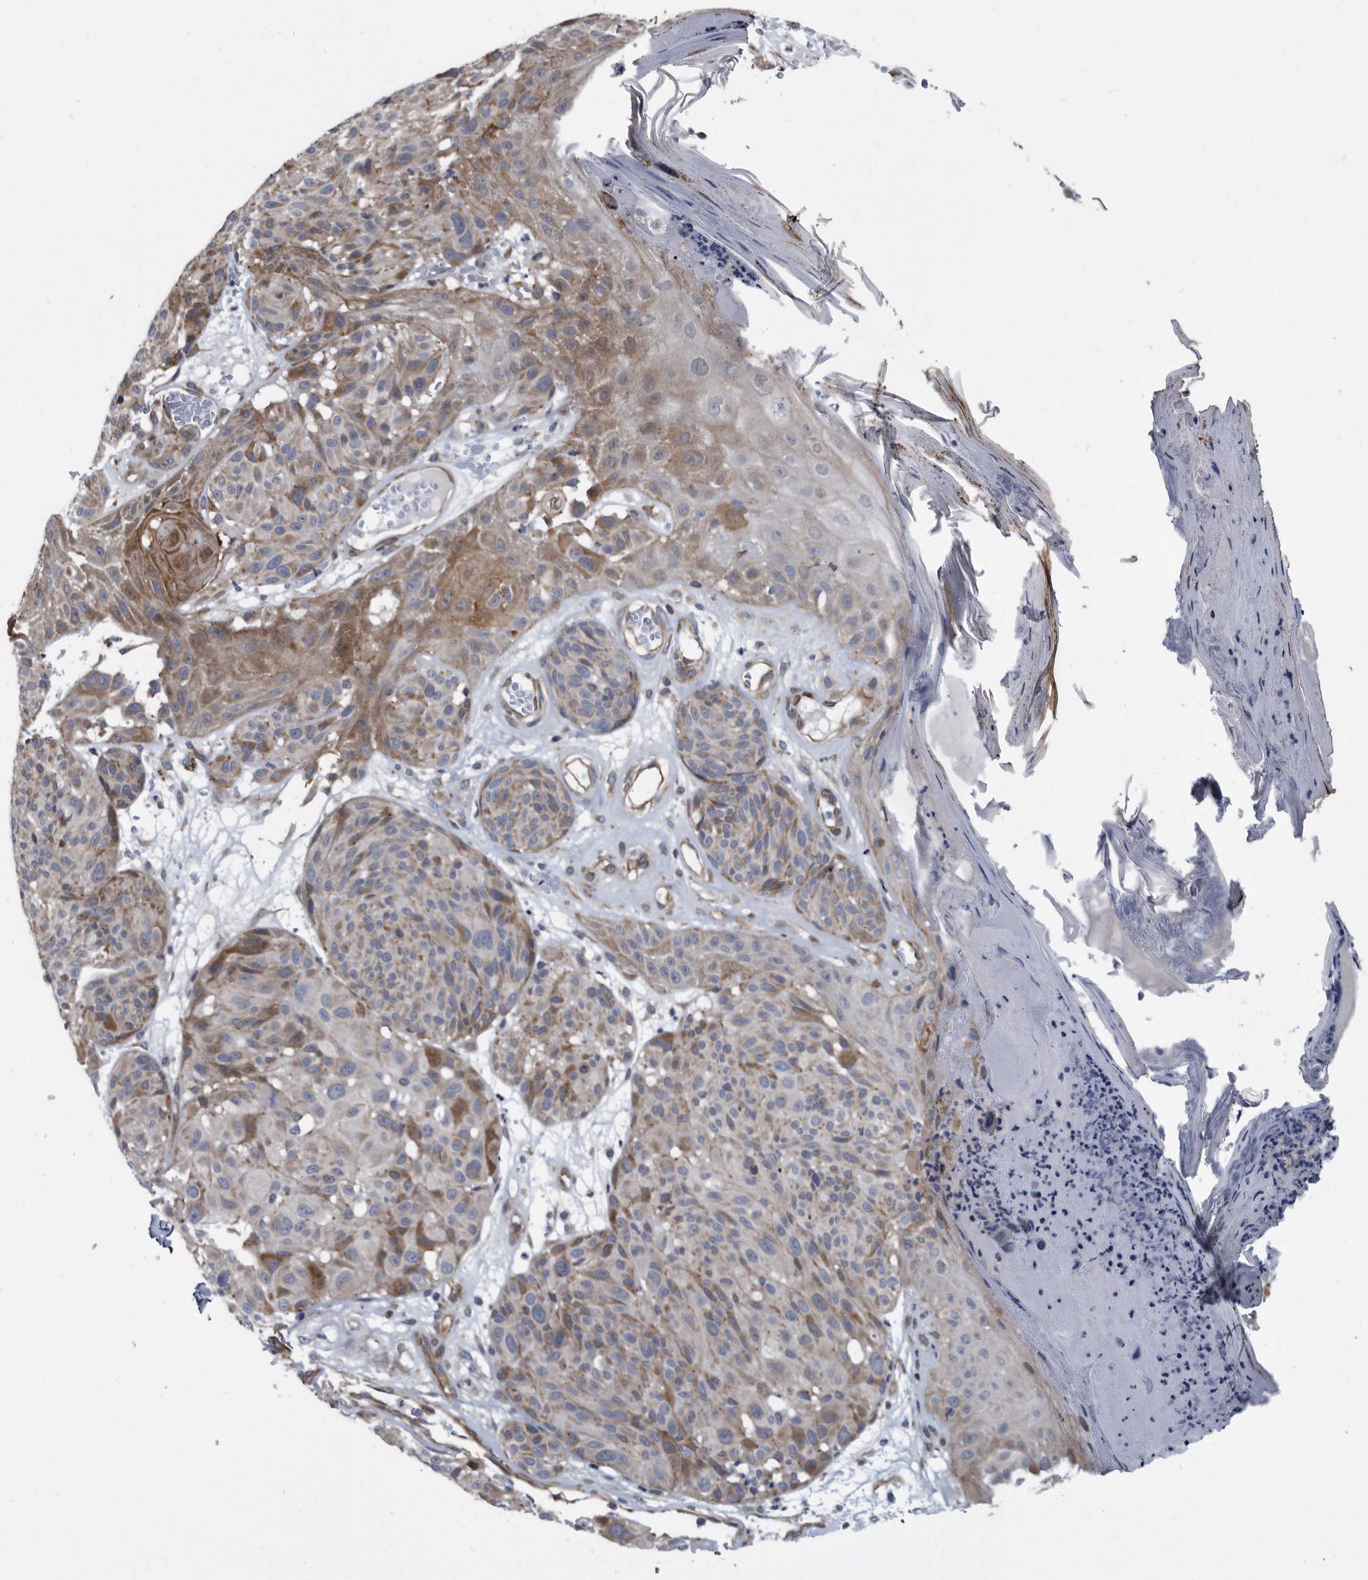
{"staining": {"intensity": "negative", "quantity": "none", "location": "none"}, "tissue": "melanoma", "cell_type": "Tumor cells", "image_type": "cancer", "snomed": [{"axis": "morphology", "description": "Malignant melanoma, NOS"}, {"axis": "topography", "description": "Skin"}], "caption": "This is an immunohistochemistry (IHC) histopathology image of melanoma. There is no staining in tumor cells.", "gene": "ARMCX1", "patient": {"sex": "male", "age": 83}}